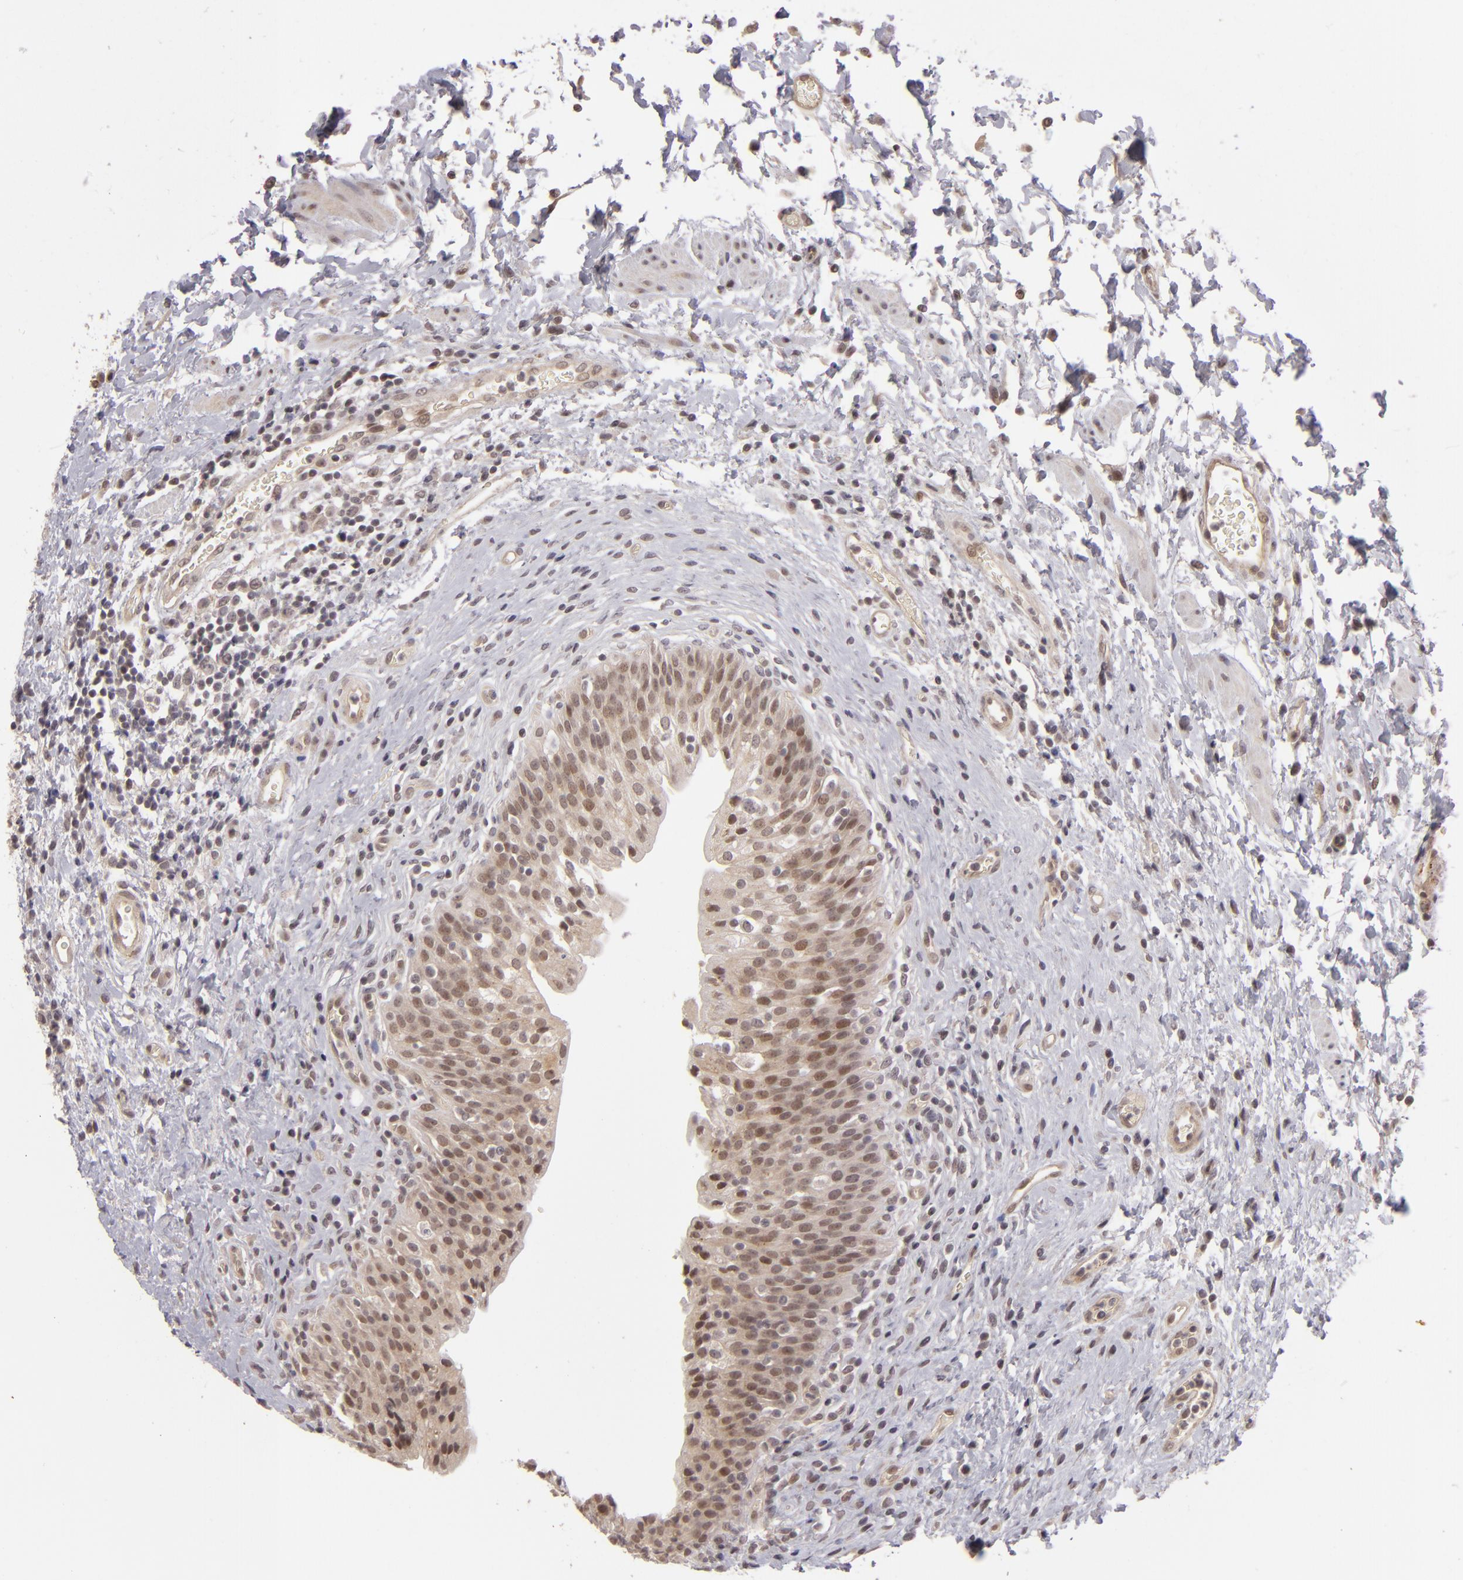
{"staining": {"intensity": "moderate", "quantity": ">75%", "location": "cytoplasmic/membranous"}, "tissue": "urinary bladder", "cell_type": "Urothelial cells", "image_type": "normal", "snomed": [{"axis": "morphology", "description": "Normal tissue, NOS"}, {"axis": "topography", "description": "Urinary bladder"}], "caption": "Protein positivity by IHC displays moderate cytoplasmic/membranous staining in approximately >75% of urothelial cells in unremarkable urinary bladder.", "gene": "DFFA", "patient": {"sex": "male", "age": 51}}